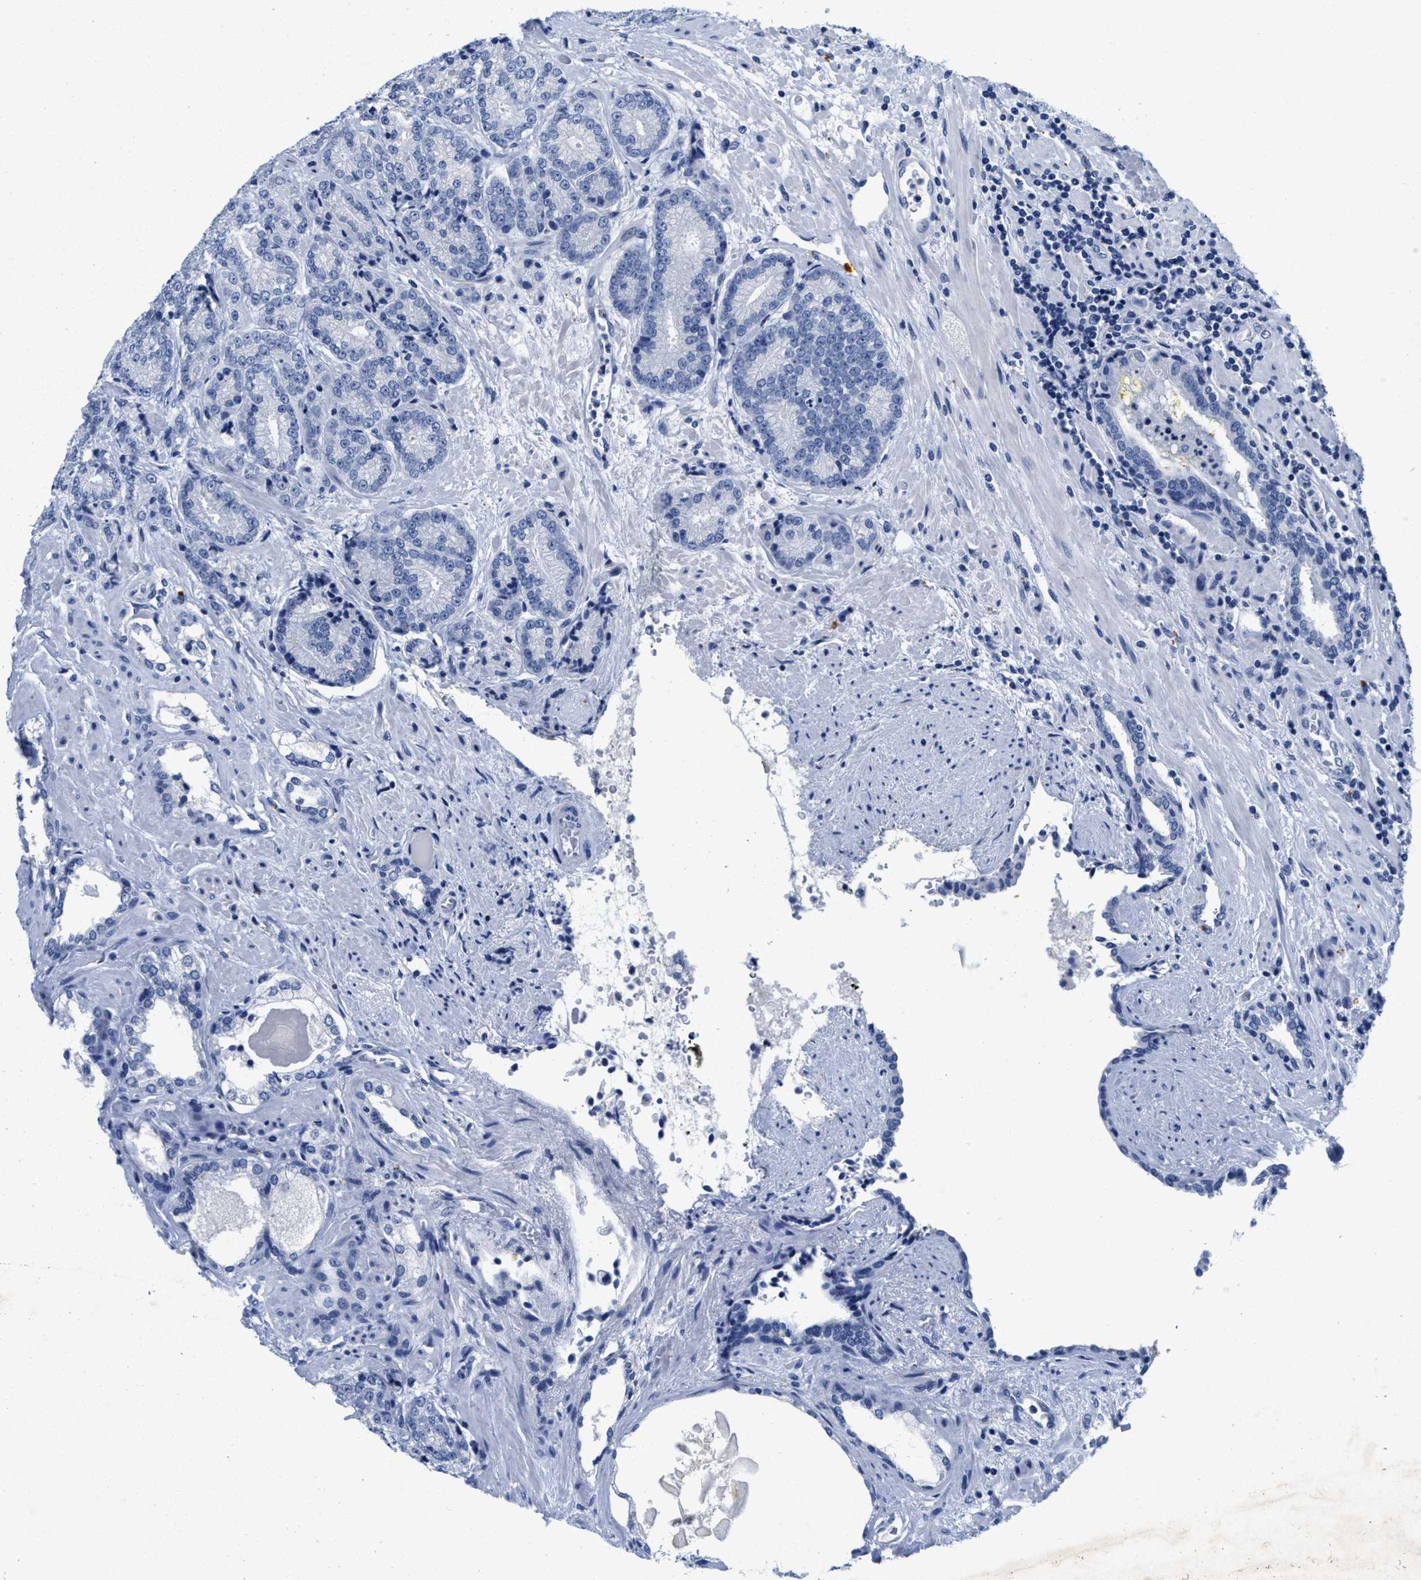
{"staining": {"intensity": "negative", "quantity": "none", "location": "none"}, "tissue": "prostate cancer", "cell_type": "Tumor cells", "image_type": "cancer", "snomed": [{"axis": "morphology", "description": "Adenocarcinoma, High grade"}, {"axis": "topography", "description": "Prostate"}], "caption": "Immunohistochemistry image of neoplastic tissue: human prostate cancer (high-grade adenocarcinoma) stained with DAB shows no significant protein expression in tumor cells.", "gene": "TTC3", "patient": {"sex": "male", "age": 61}}